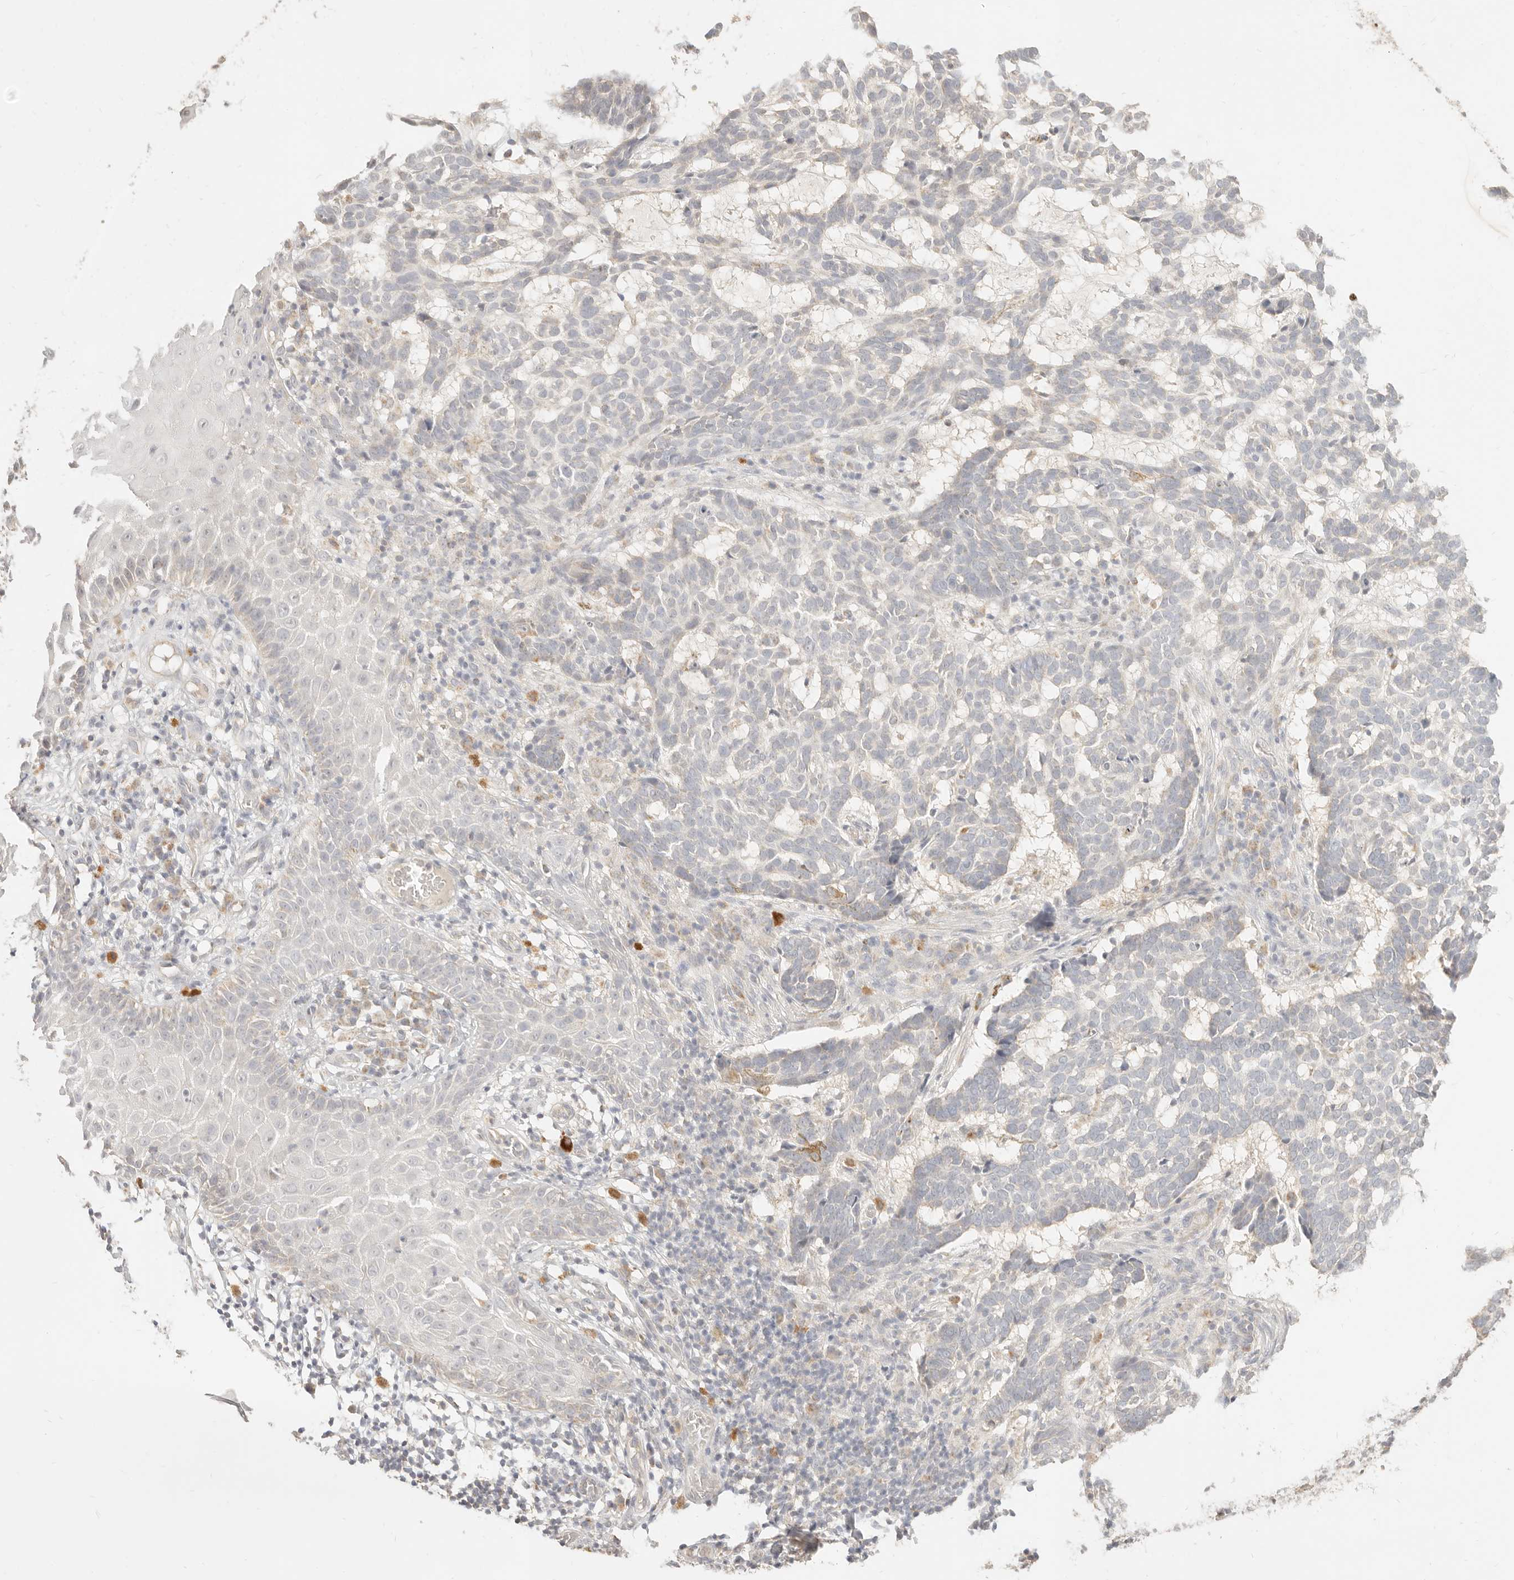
{"staining": {"intensity": "negative", "quantity": "none", "location": "none"}, "tissue": "skin cancer", "cell_type": "Tumor cells", "image_type": "cancer", "snomed": [{"axis": "morphology", "description": "Basal cell carcinoma"}, {"axis": "topography", "description": "Skin"}], "caption": "Skin cancer (basal cell carcinoma) was stained to show a protein in brown. There is no significant expression in tumor cells.", "gene": "CPLANE2", "patient": {"sex": "male", "age": 85}}